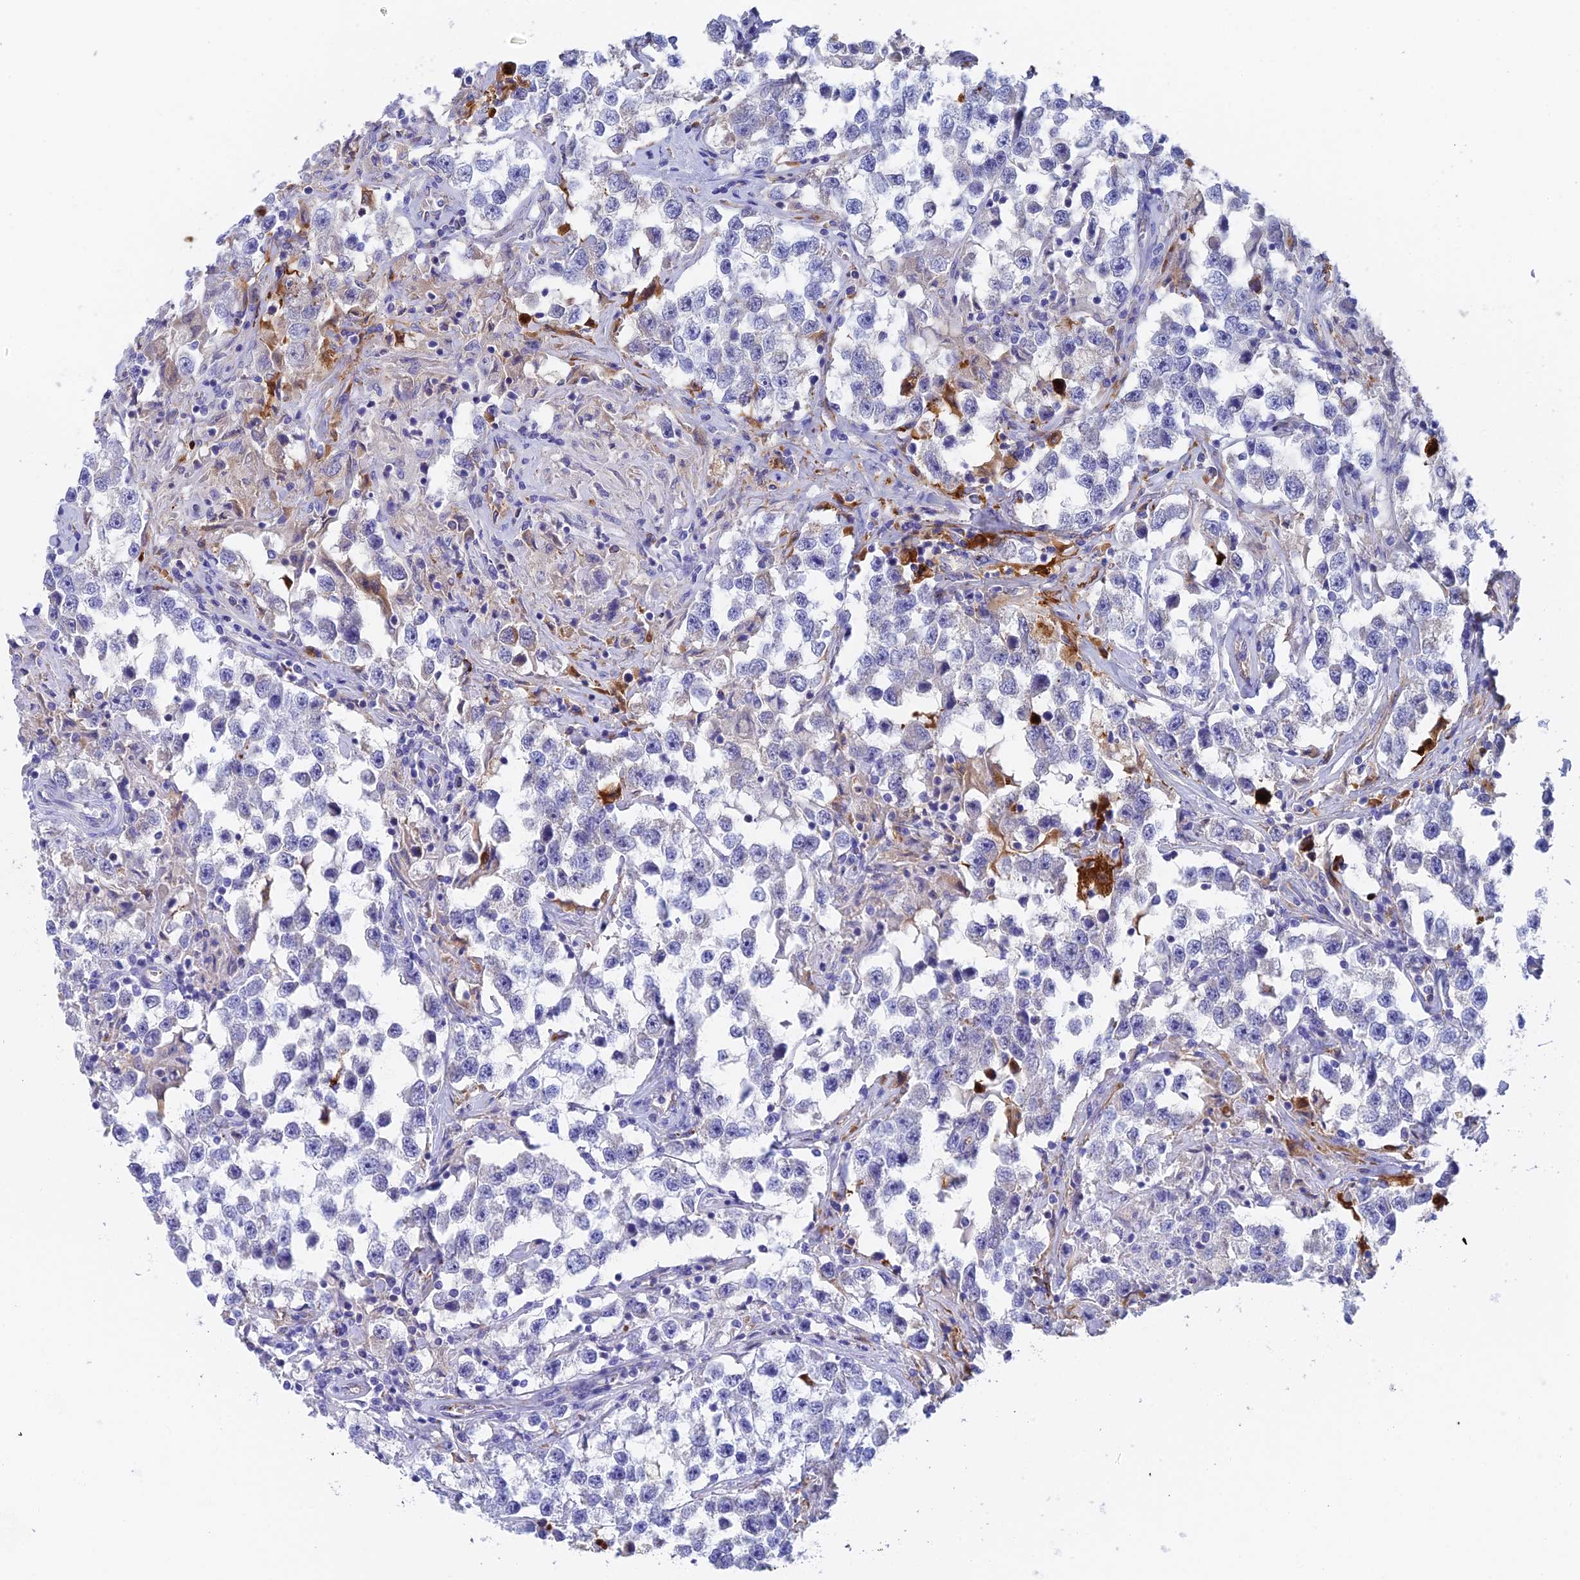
{"staining": {"intensity": "negative", "quantity": "none", "location": "none"}, "tissue": "testis cancer", "cell_type": "Tumor cells", "image_type": "cancer", "snomed": [{"axis": "morphology", "description": "Seminoma, NOS"}, {"axis": "topography", "description": "Testis"}], "caption": "IHC of testis seminoma exhibits no positivity in tumor cells. (DAB immunohistochemistry (IHC) with hematoxylin counter stain).", "gene": "ADAMTS13", "patient": {"sex": "male", "age": 46}}